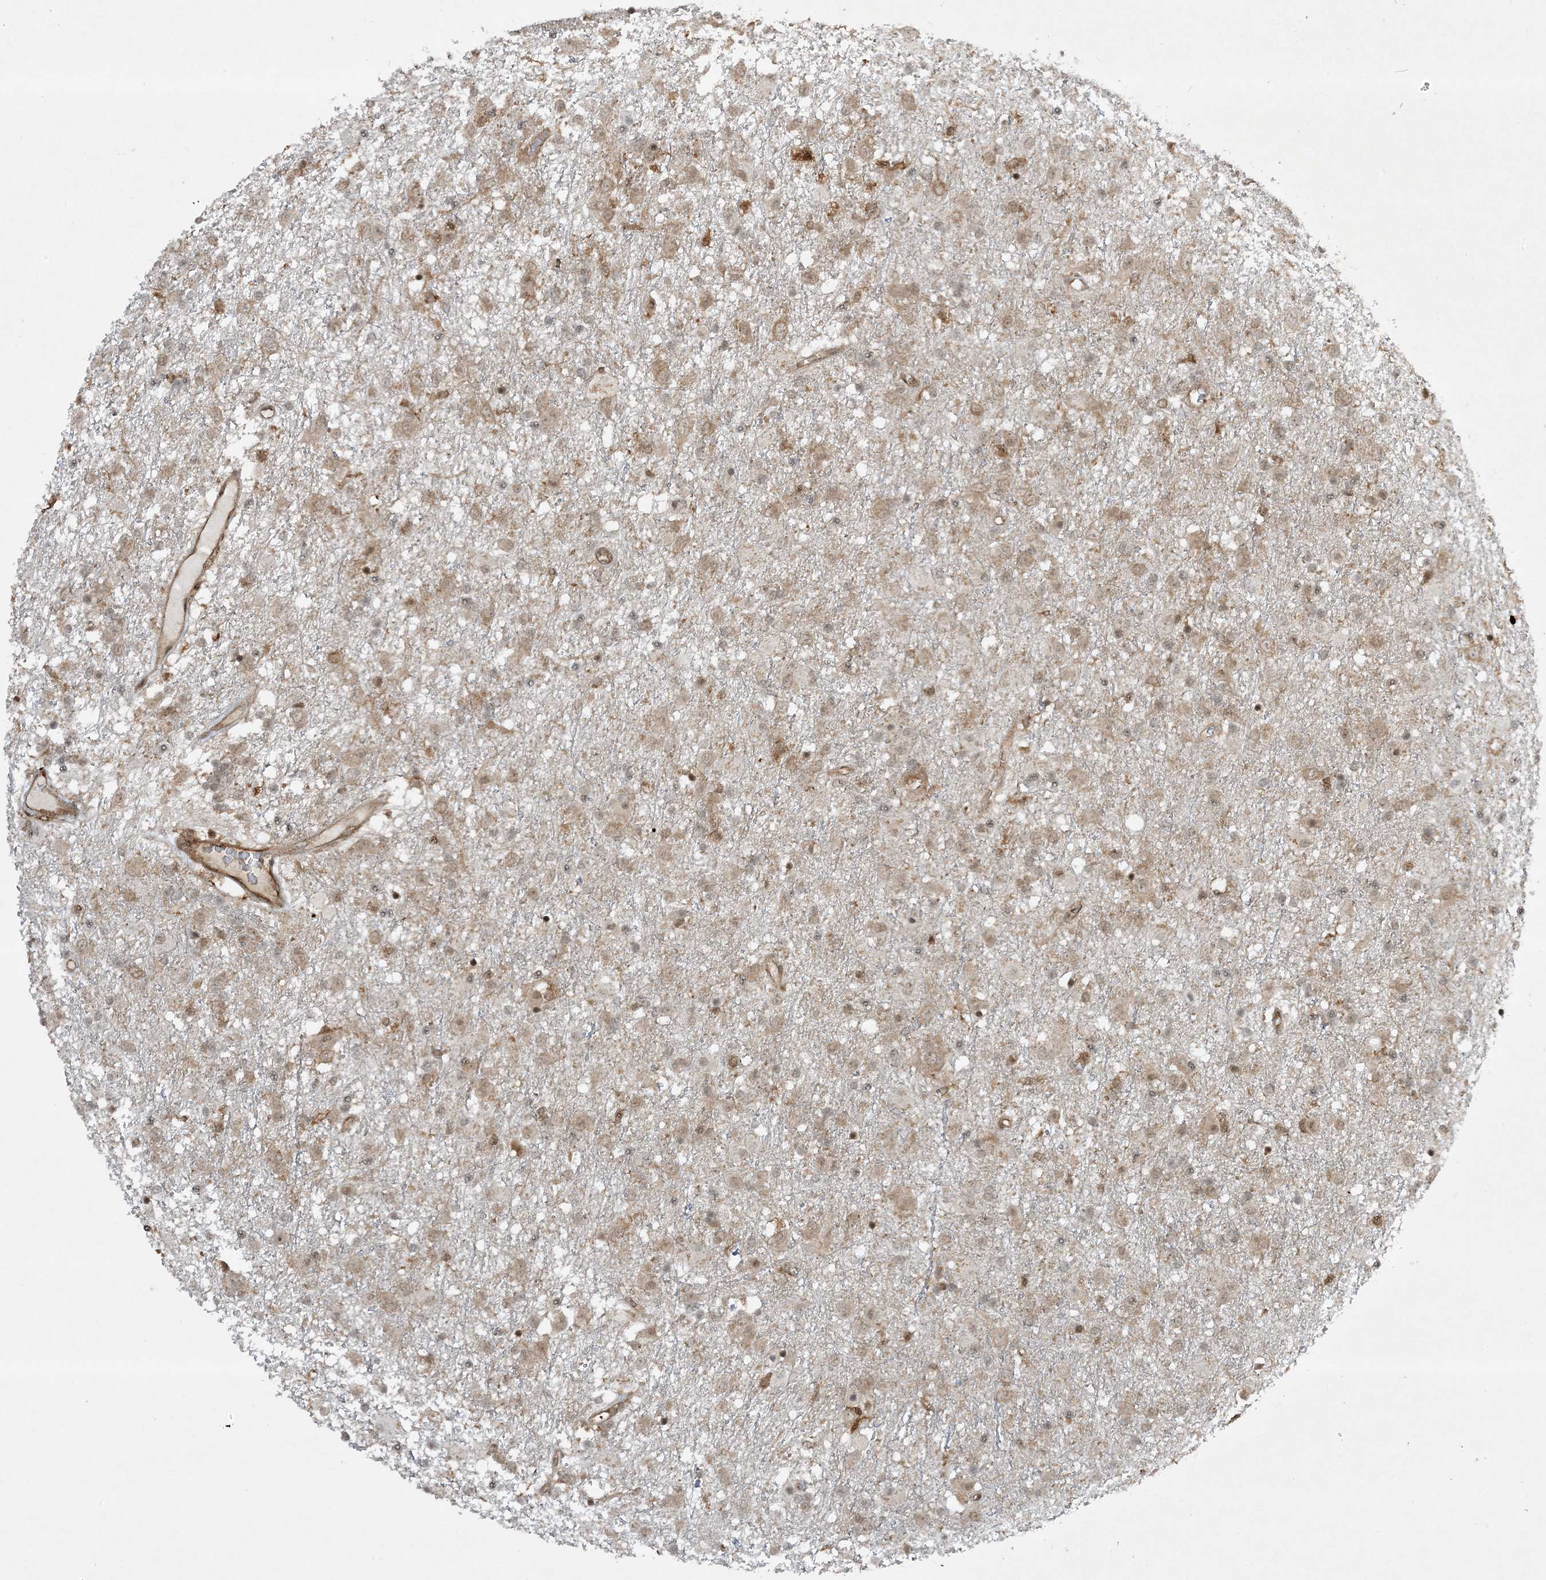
{"staining": {"intensity": "weak", "quantity": "25%-75%", "location": "cytoplasmic/membranous,nuclear"}, "tissue": "glioma", "cell_type": "Tumor cells", "image_type": "cancer", "snomed": [{"axis": "morphology", "description": "Glioma, malignant, Low grade"}, {"axis": "topography", "description": "Brain"}], "caption": "This is a photomicrograph of IHC staining of glioma, which shows weak positivity in the cytoplasmic/membranous and nuclear of tumor cells.", "gene": "CERT1", "patient": {"sex": "male", "age": 65}}